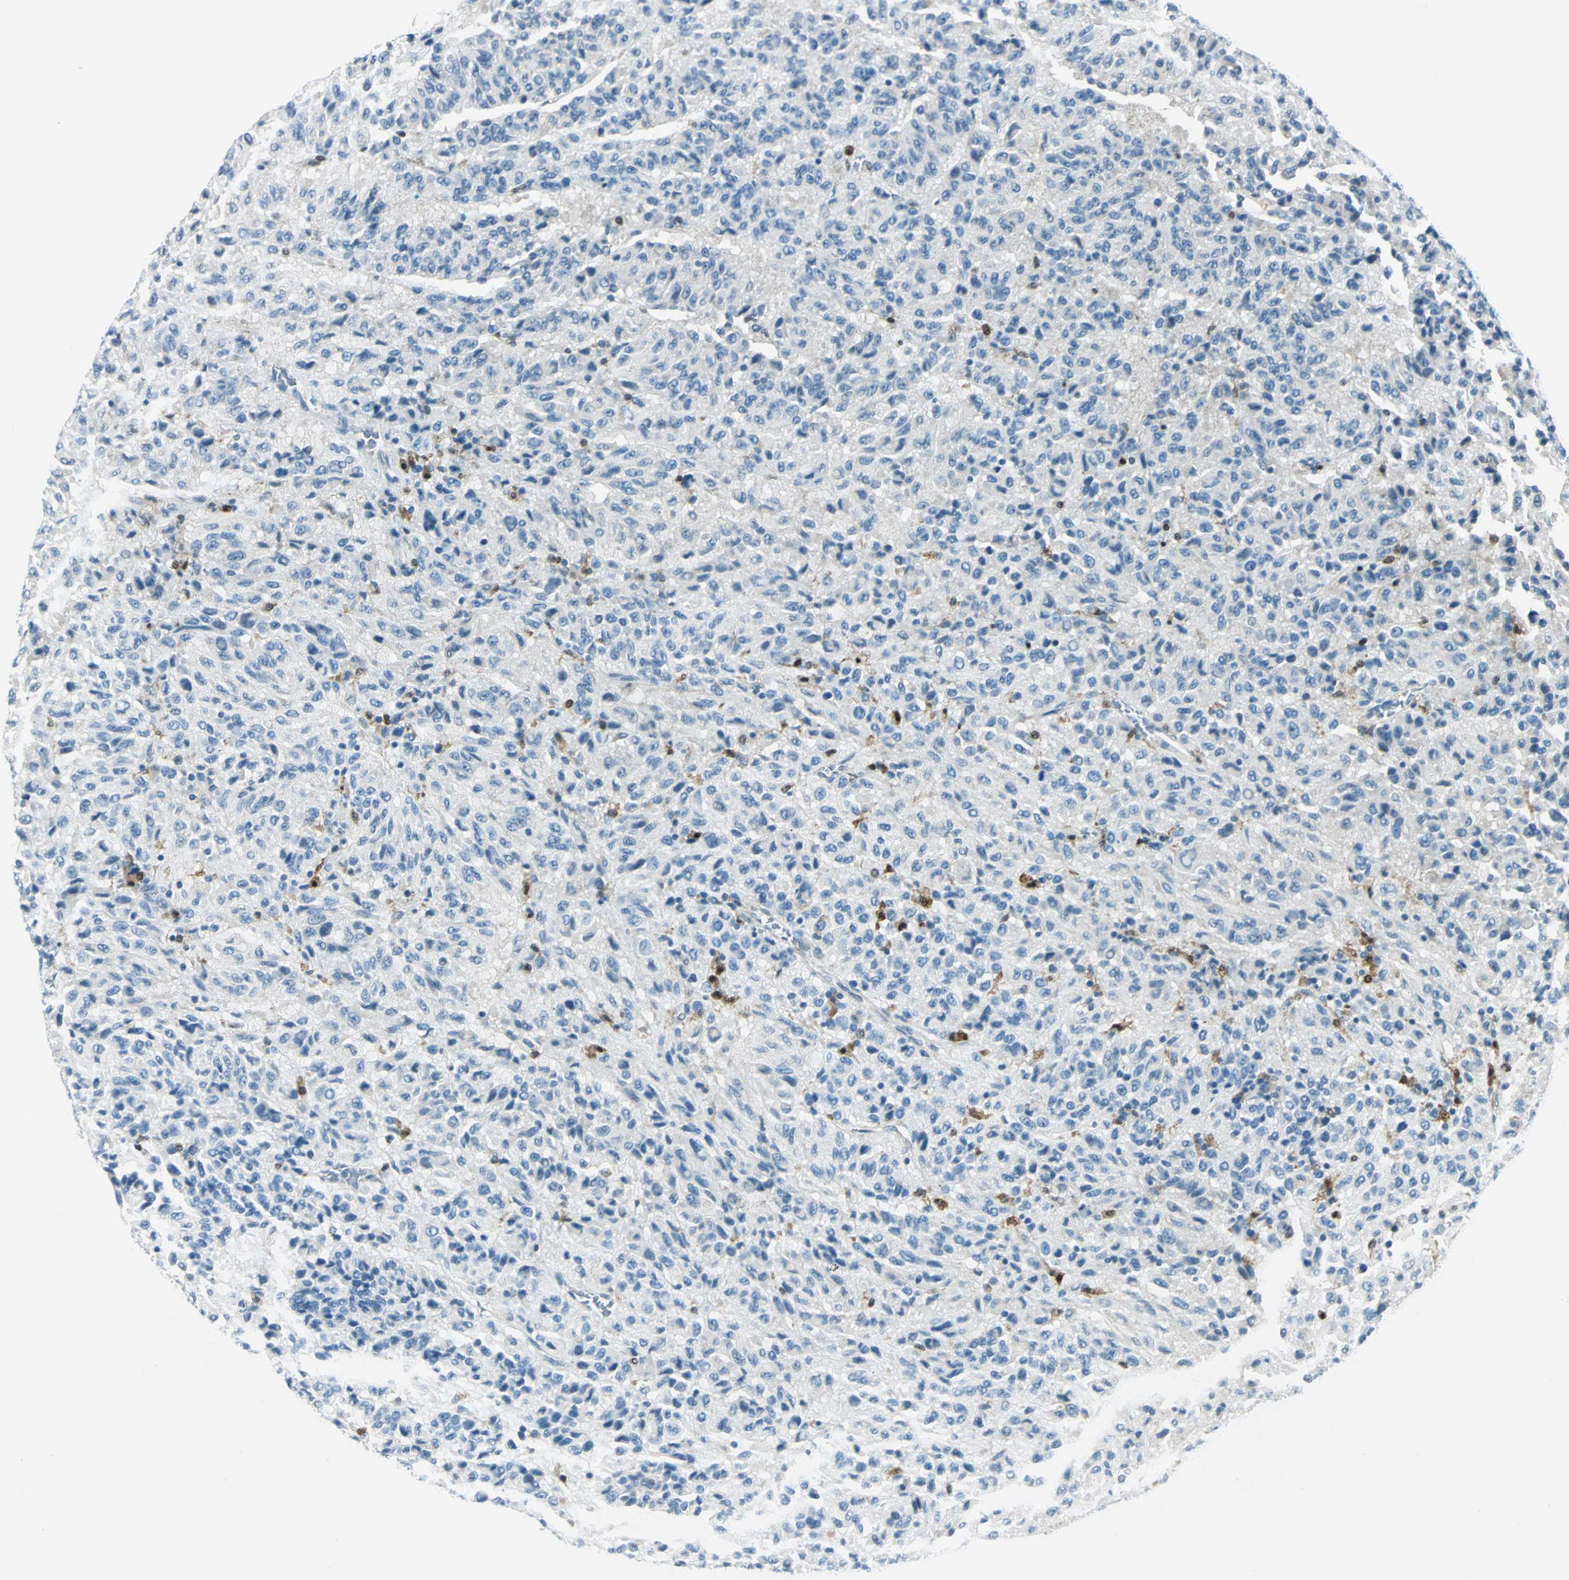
{"staining": {"intensity": "negative", "quantity": "none", "location": "none"}, "tissue": "melanoma", "cell_type": "Tumor cells", "image_type": "cancer", "snomed": [{"axis": "morphology", "description": "Malignant melanoma, Metastatic site"}, {"axis": "topography", "description": "Lung"}], "caption": "An immunohistochemistry micrograph of melanoma is shown. There is no staining in tumor cells of melanoma.", "gene": "AKR1A1", "patient": {"sex": "male", "age": 64}}